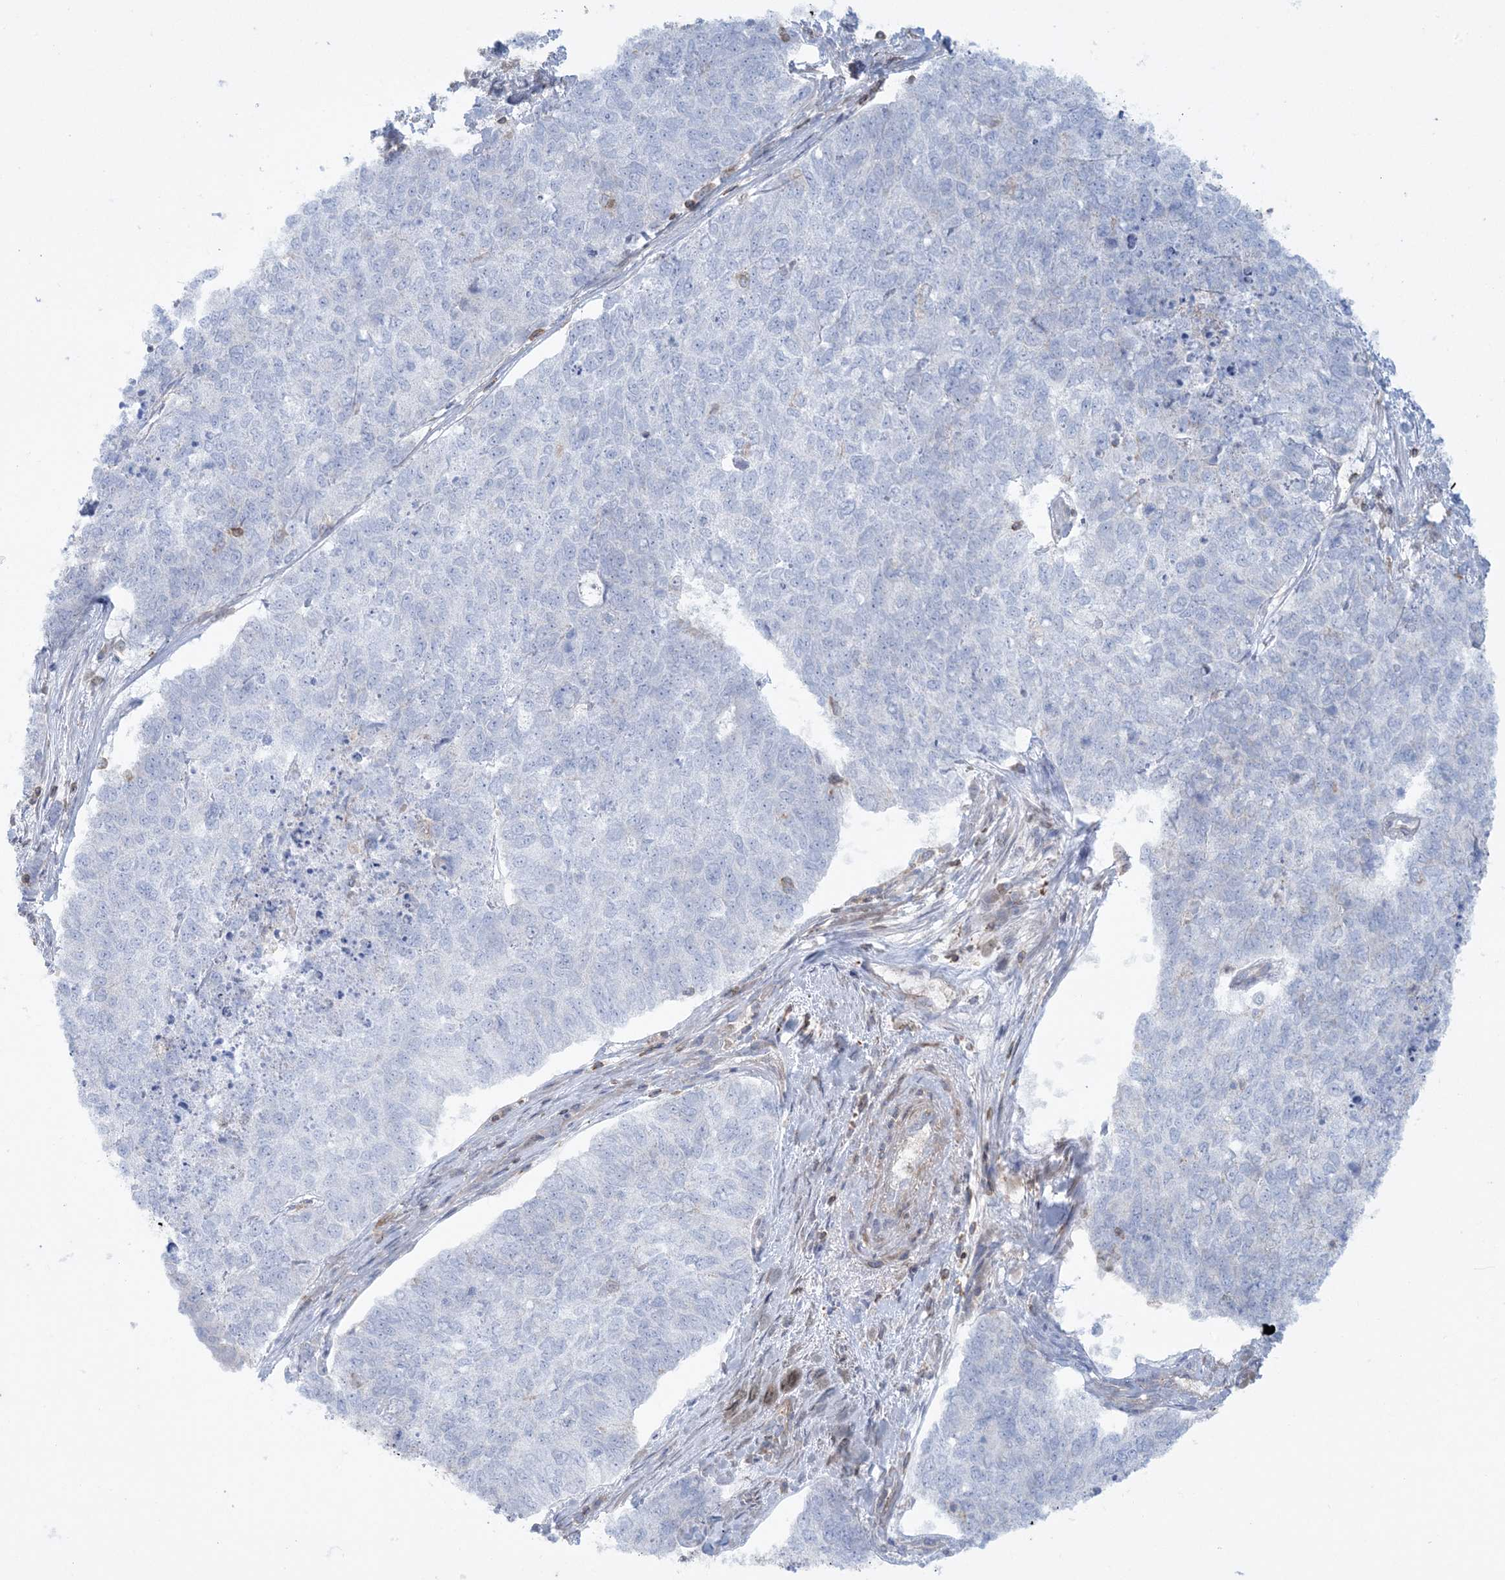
{"staining": {"intensity": "negative", "quantity": "none", "location": "none"}, "tissue": "cervical cancer", "cell_type": "Tumor cells", "image_type": "cancer", "snomed": [{"axis": "morphology", "description": "Squamous cell carcinoma, NOS"}, {"axis": "topography", "description": "Cervix"}], "caption": "This photomicrograph is of cervical cancer (squamous cell carcinoma) stained with IHC to label a protein in brown with the nuclei are counter-stained blue. There is no expression in tumor cells.", "gene": "ARHGAP30", "patient": {"sex": "female", "age": 63}}